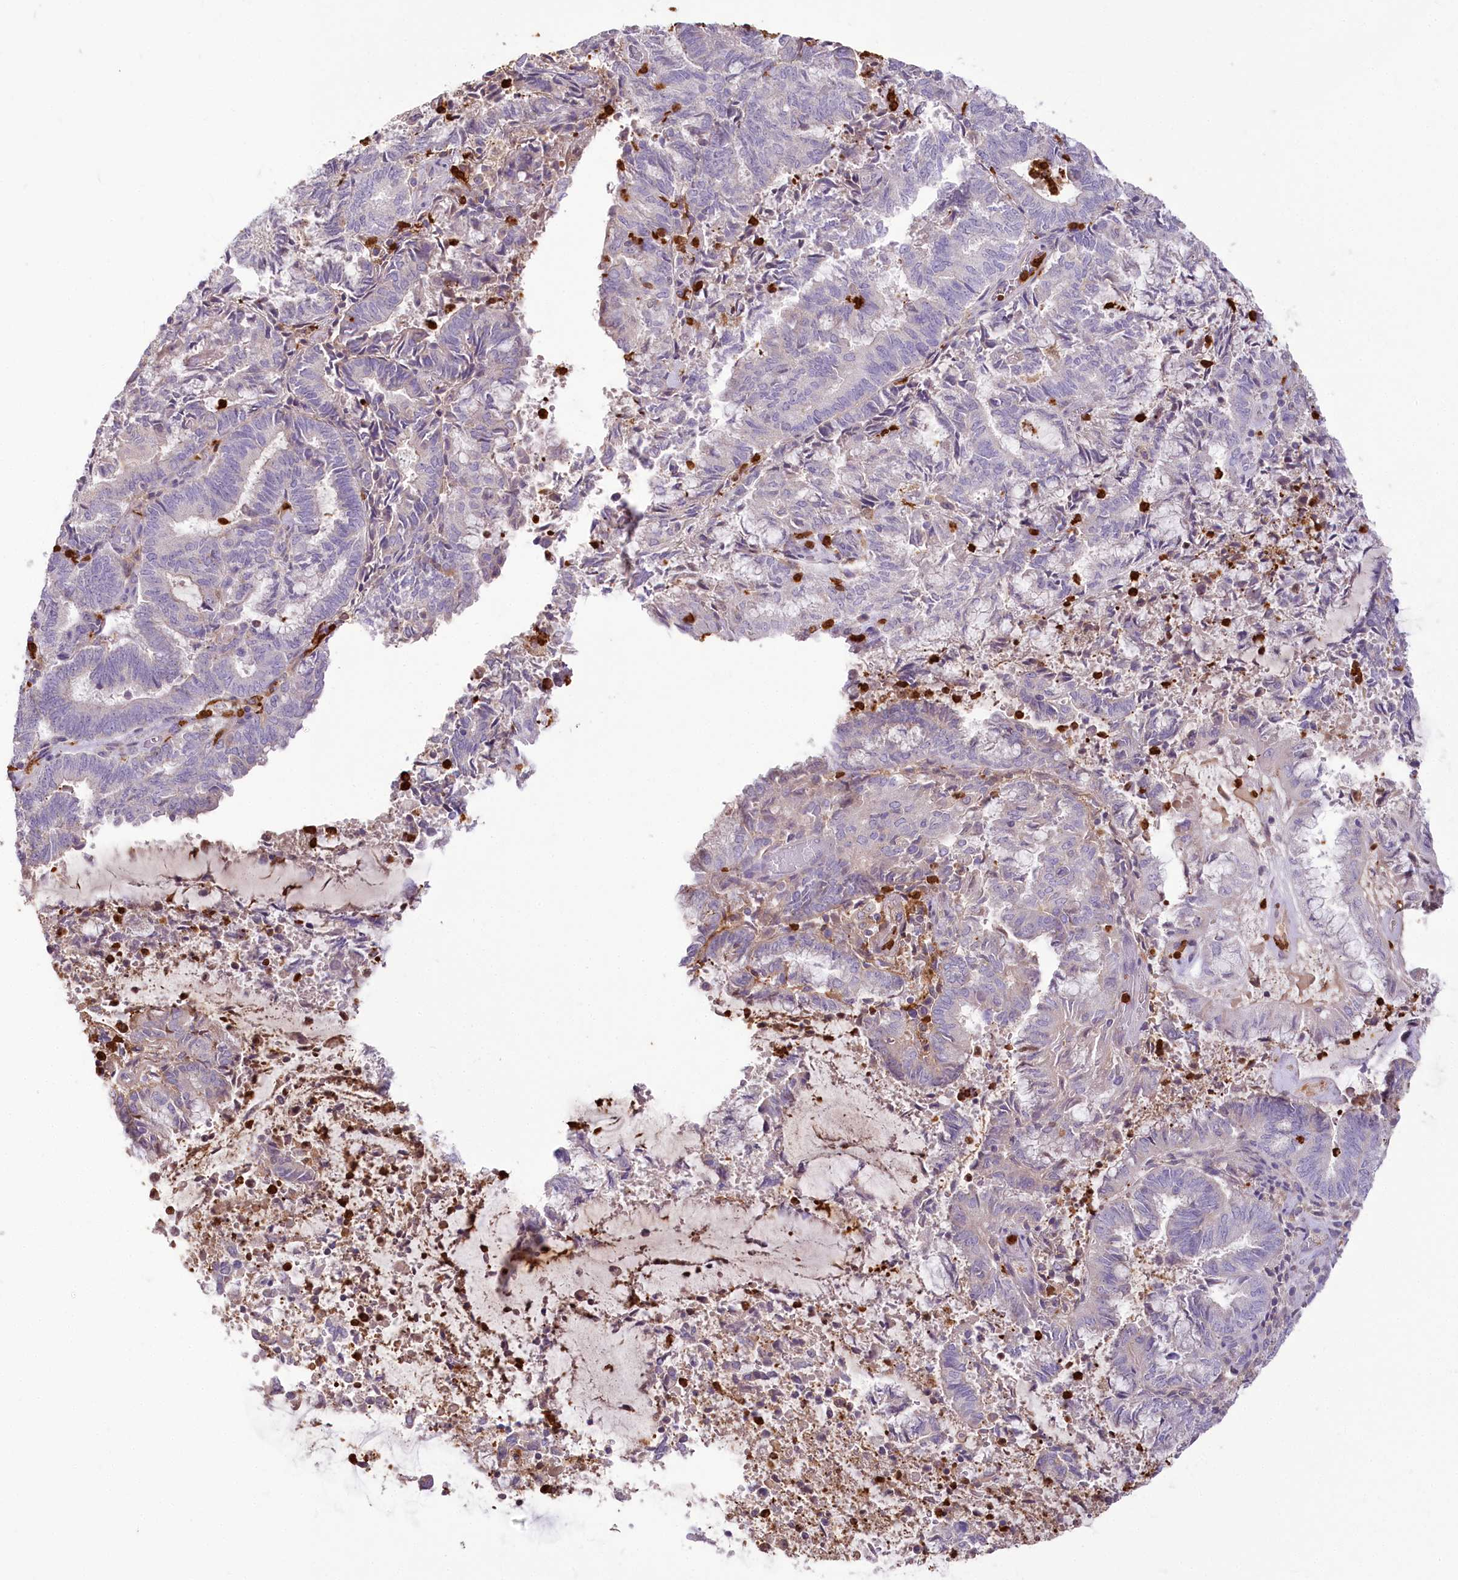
{"staining": {"intensity": "negative", "quantity": "none", "location": "none"}, "tissue": "endometrial cancer", "cell_type": "Tumor cells", "image_type": "cancer", "snomed": [{"axis": "morphology", "description": "Adenocarcinoma, NOS"}, {"axis": "topography", "description": "Endometrium"}], "caption": "High power microscopy micrograph of an immunohistochemistry (IHC) micrograph of adenocarcinoma (endometrial), revealing no significant staining in tumor cells.", "gene": "DPYD", "patient": {"sex": "female", "age": 80}}